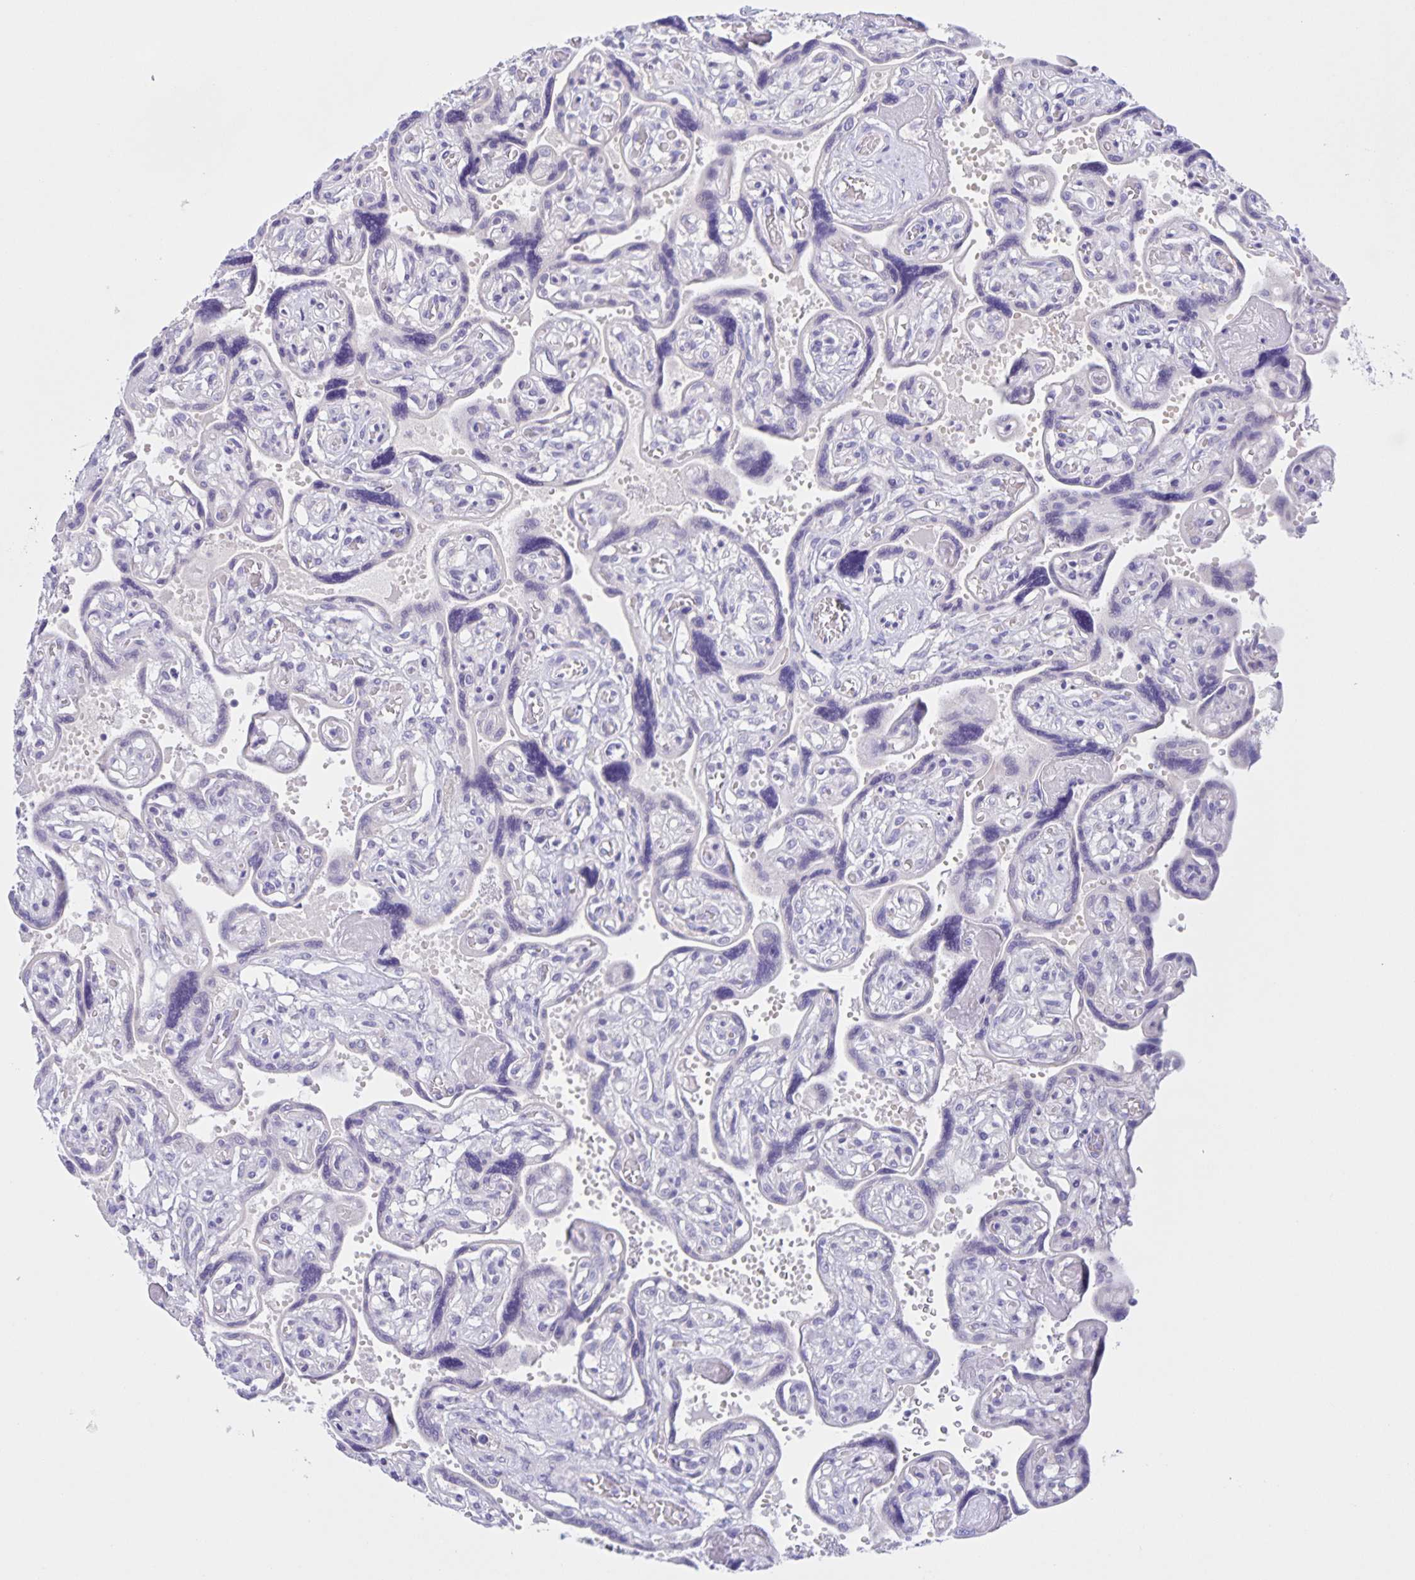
{"staining": {"intensity": "negative", "quantity": "none", "location": "none"}, "tissue": "placenta", "cell_type": "Decidual cells", "image_type": "normal", "snomed": [{"axis": "morphology", "description": "Normal tissue, NOS"}, {"axis": "topography", "description": "Placenta"}], "caption": "This is an immunohistochemistry micrograph of normal placenta. There is no staining in decidual cells.", "gene": "DMGDH", "patient": {"sex": "female", "age": 32}}